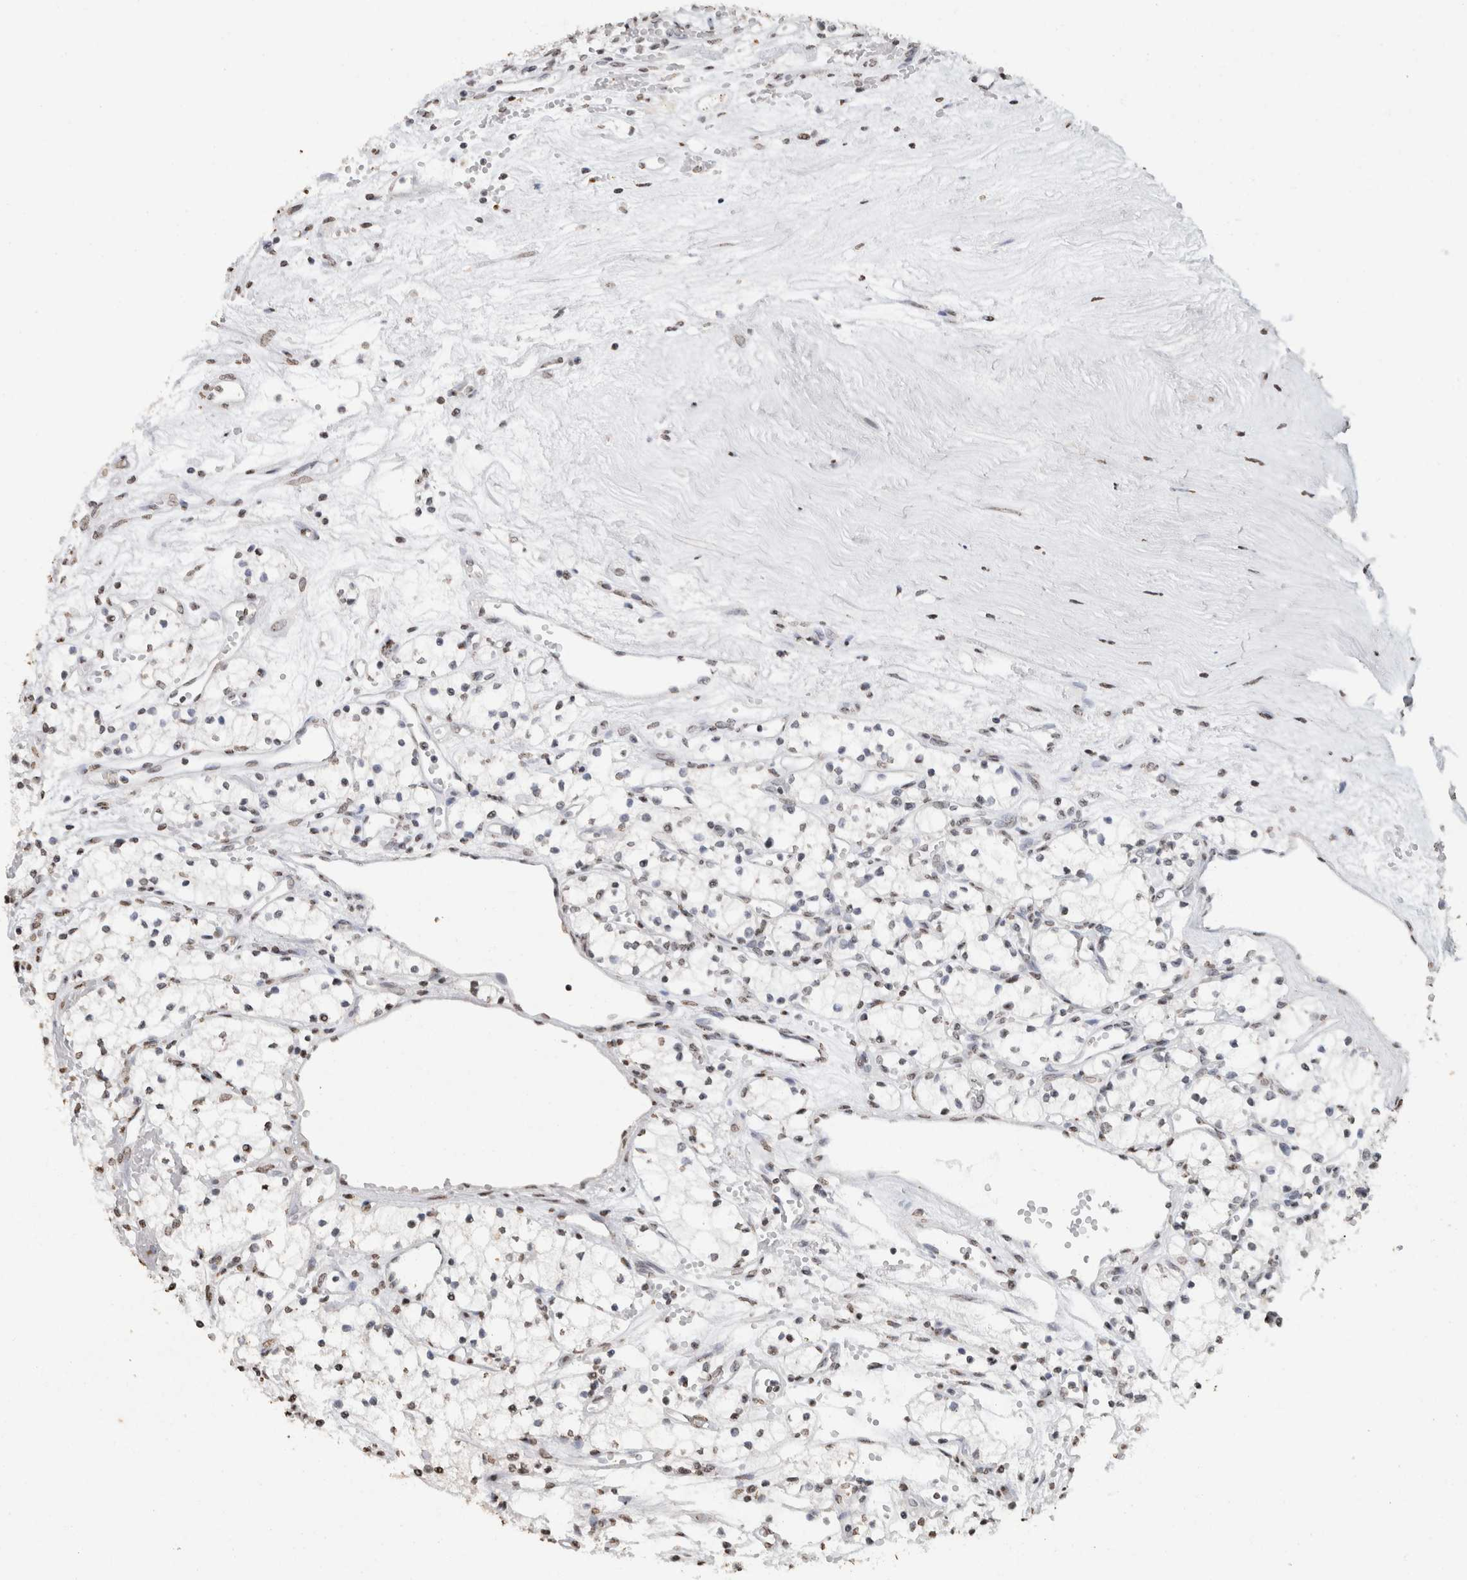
{"staining": {"intensity": "weak", "quantity": "25%-75%", "location": "nuclear"}, "tissue": "renal cancer", "cell_type": "Tumor cells", "image_type": "cancer", "snomed": [{"axis": "morphology", "description": "Adenocarcinoma, NOS"}, {"axis": "topography", "description": "Kidney"}], "caption": "Immunohistochemistry micrograph of neoplastic tissue: adenocarcinoma (renal) stained using immunohistochemistry (IHC) displays low levels of weak protein expression localized specifically in the nuclear of tumor cells, appearing as a nuclear brown color.", "gene": "CNTN1", "patient": {"sex": "male", "age": 59}}